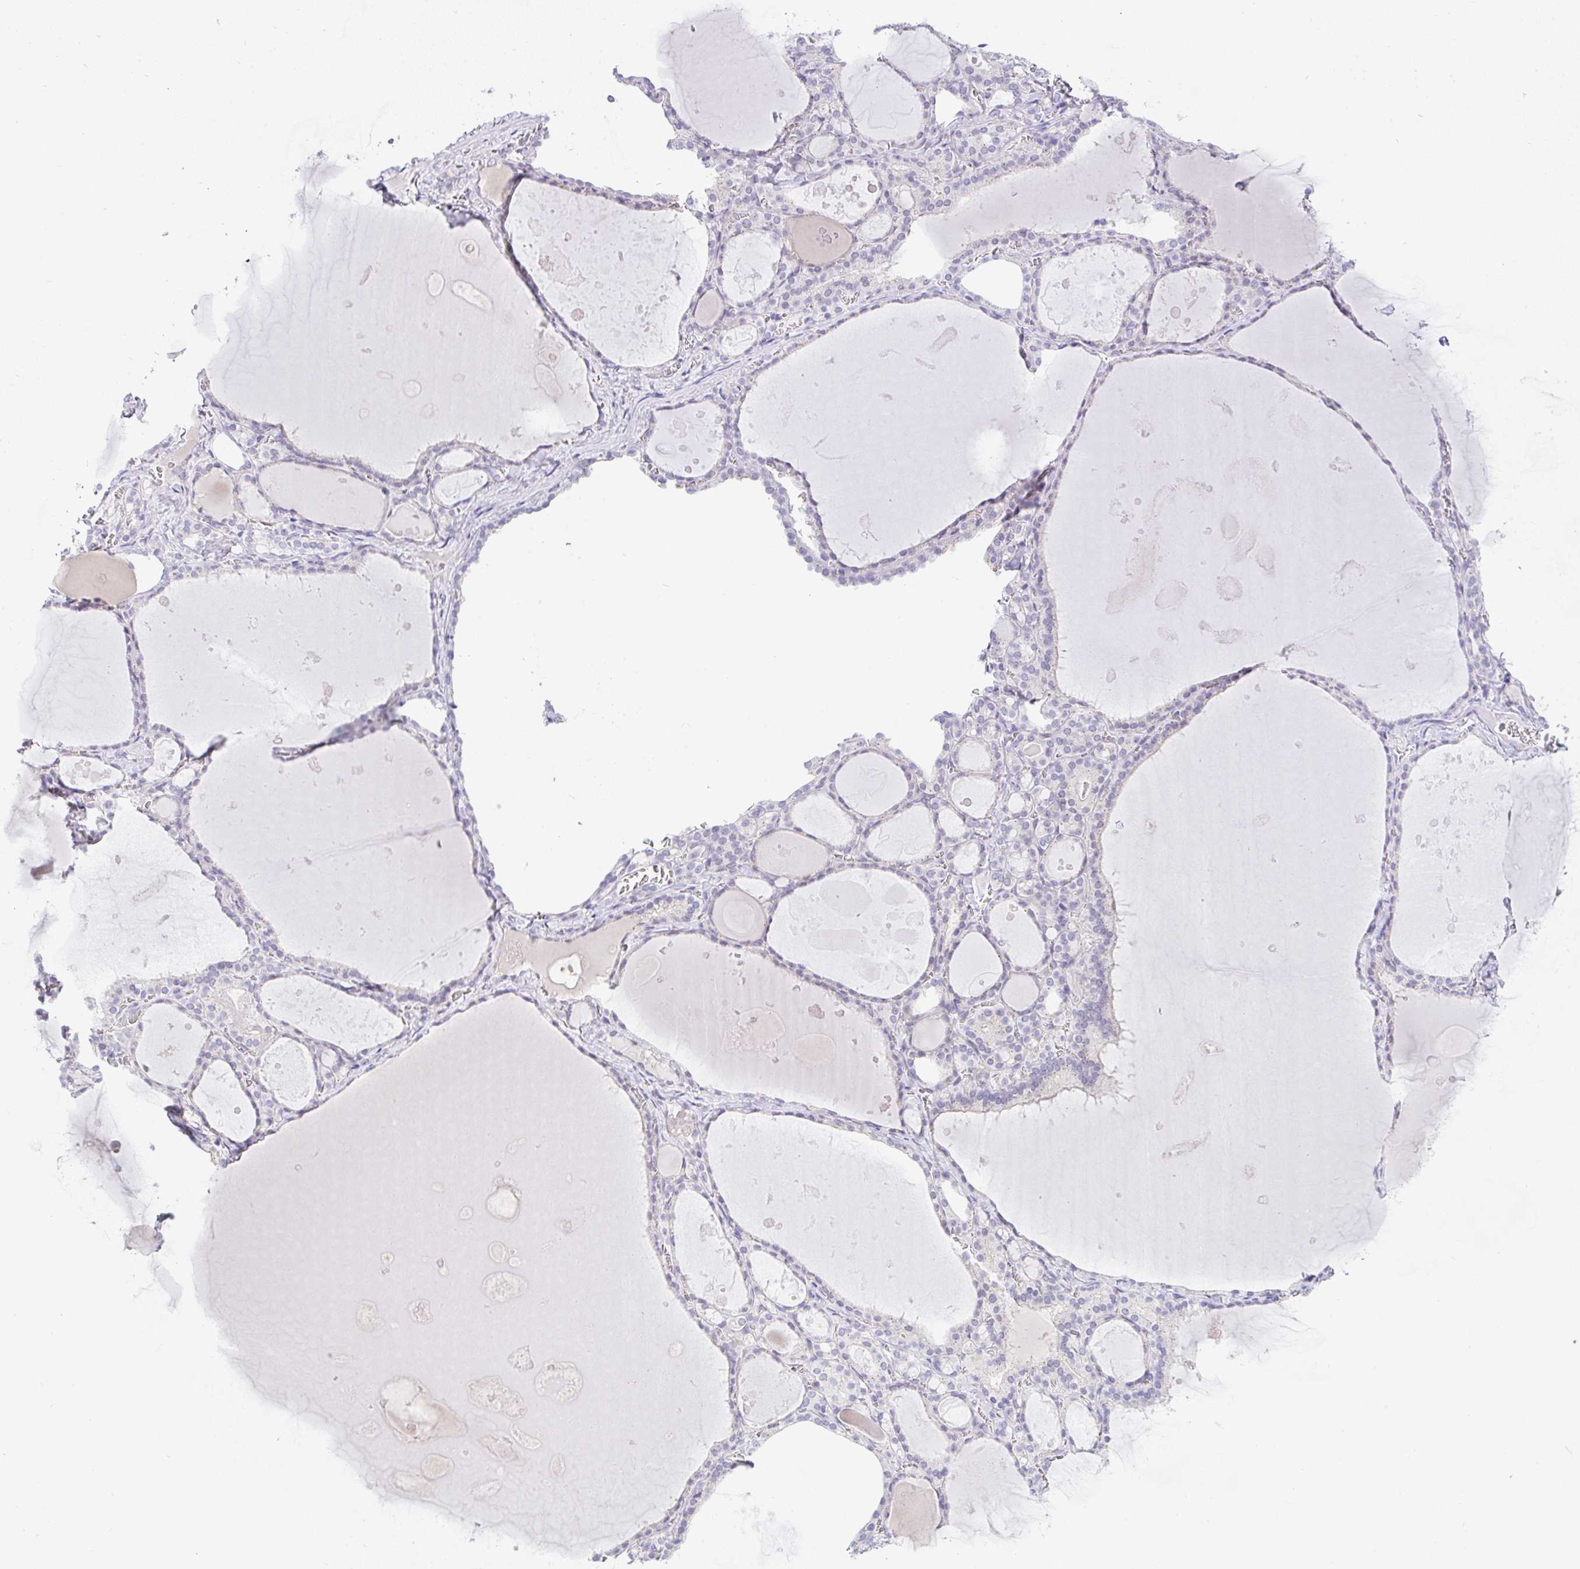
{"staining": {"intensity": "negative", "quantity": "none", "location": "none"}, "tissue": "thyroid gland", "cell_type": "Glandular cells", "image_type": "normal", "snomed": [{"axis": "morphology", "description": "Normal tissue, NOS"}, {"axis": "topography", "description": "Thyroid gland"}], "caption": "The image displays no significant positivity in glandular cells of thyroid gland. Brightfield microscopy of IHC stained with DAB (3,3'-diaminobenzidine) (brown) and hematoxylin (blue), captured at high magnification.", "gene": "FAM177A1", "patient": {"sex": "male", "age": 56}}